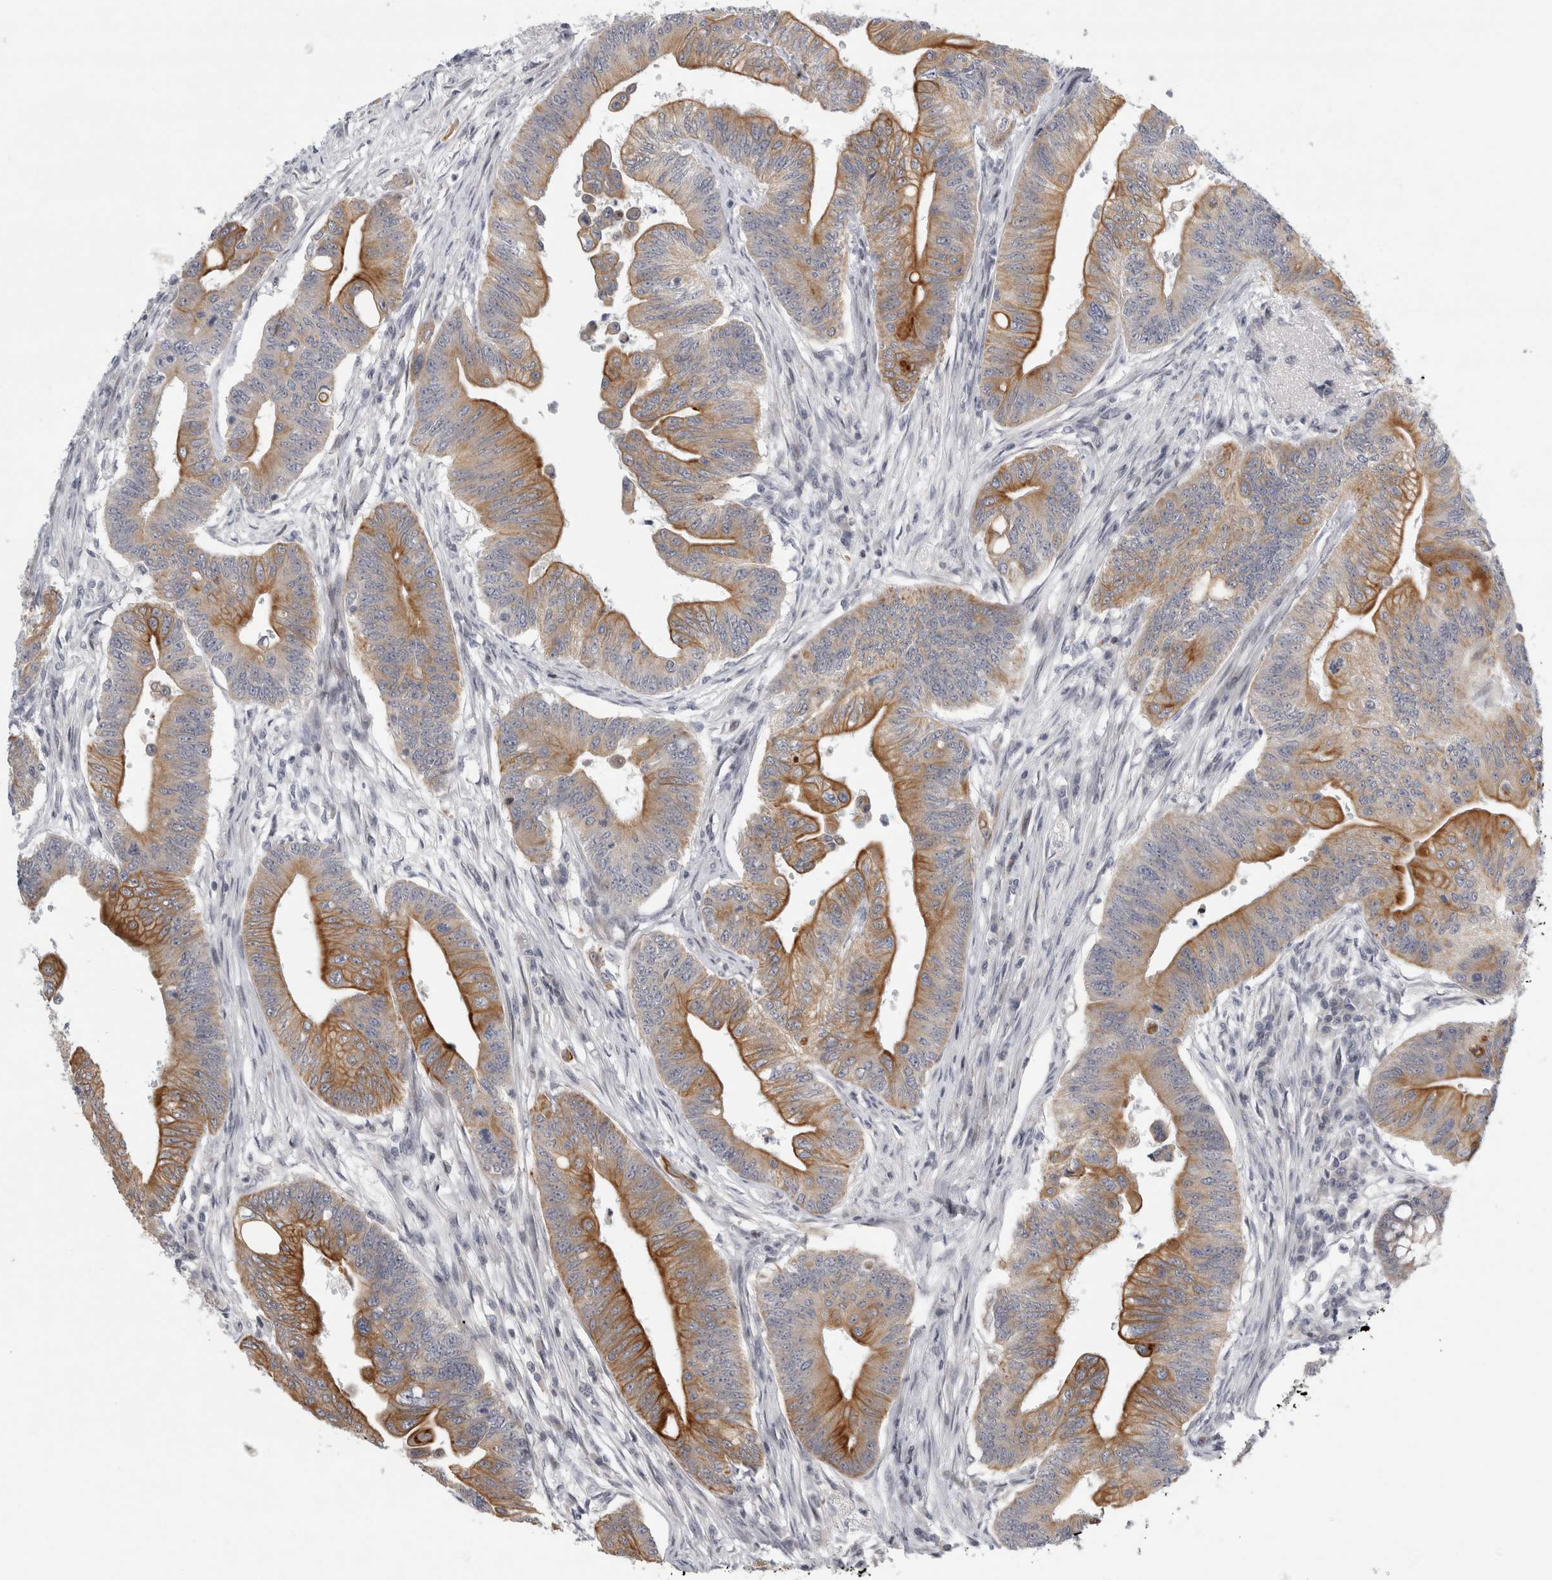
{"staining": {"intensity": "moderate", "quantity": "25%-75%", "location": "cytoplasmic/membranous"}, "tissue": "colorectal cancer", "cell_type": "Tumor cells", "image_type": "cancer", "snomed": [{"axis": "morphology", "description": "Adenoma, NOS"}, {"axis": "morphology", "description": "Adenocarcinoma, NOS"}, {"axis": "topography", "description": "Colon"}], "caption": "Brown immunohistochemical staining in colorectal cancer (adenocarcinoma) displays moderate cytoplasmic/membranous positivity in approximately 25%-75% of tumor cells.", "gene": "UTP25", "patient": {"sex": "male", "age": 79}}